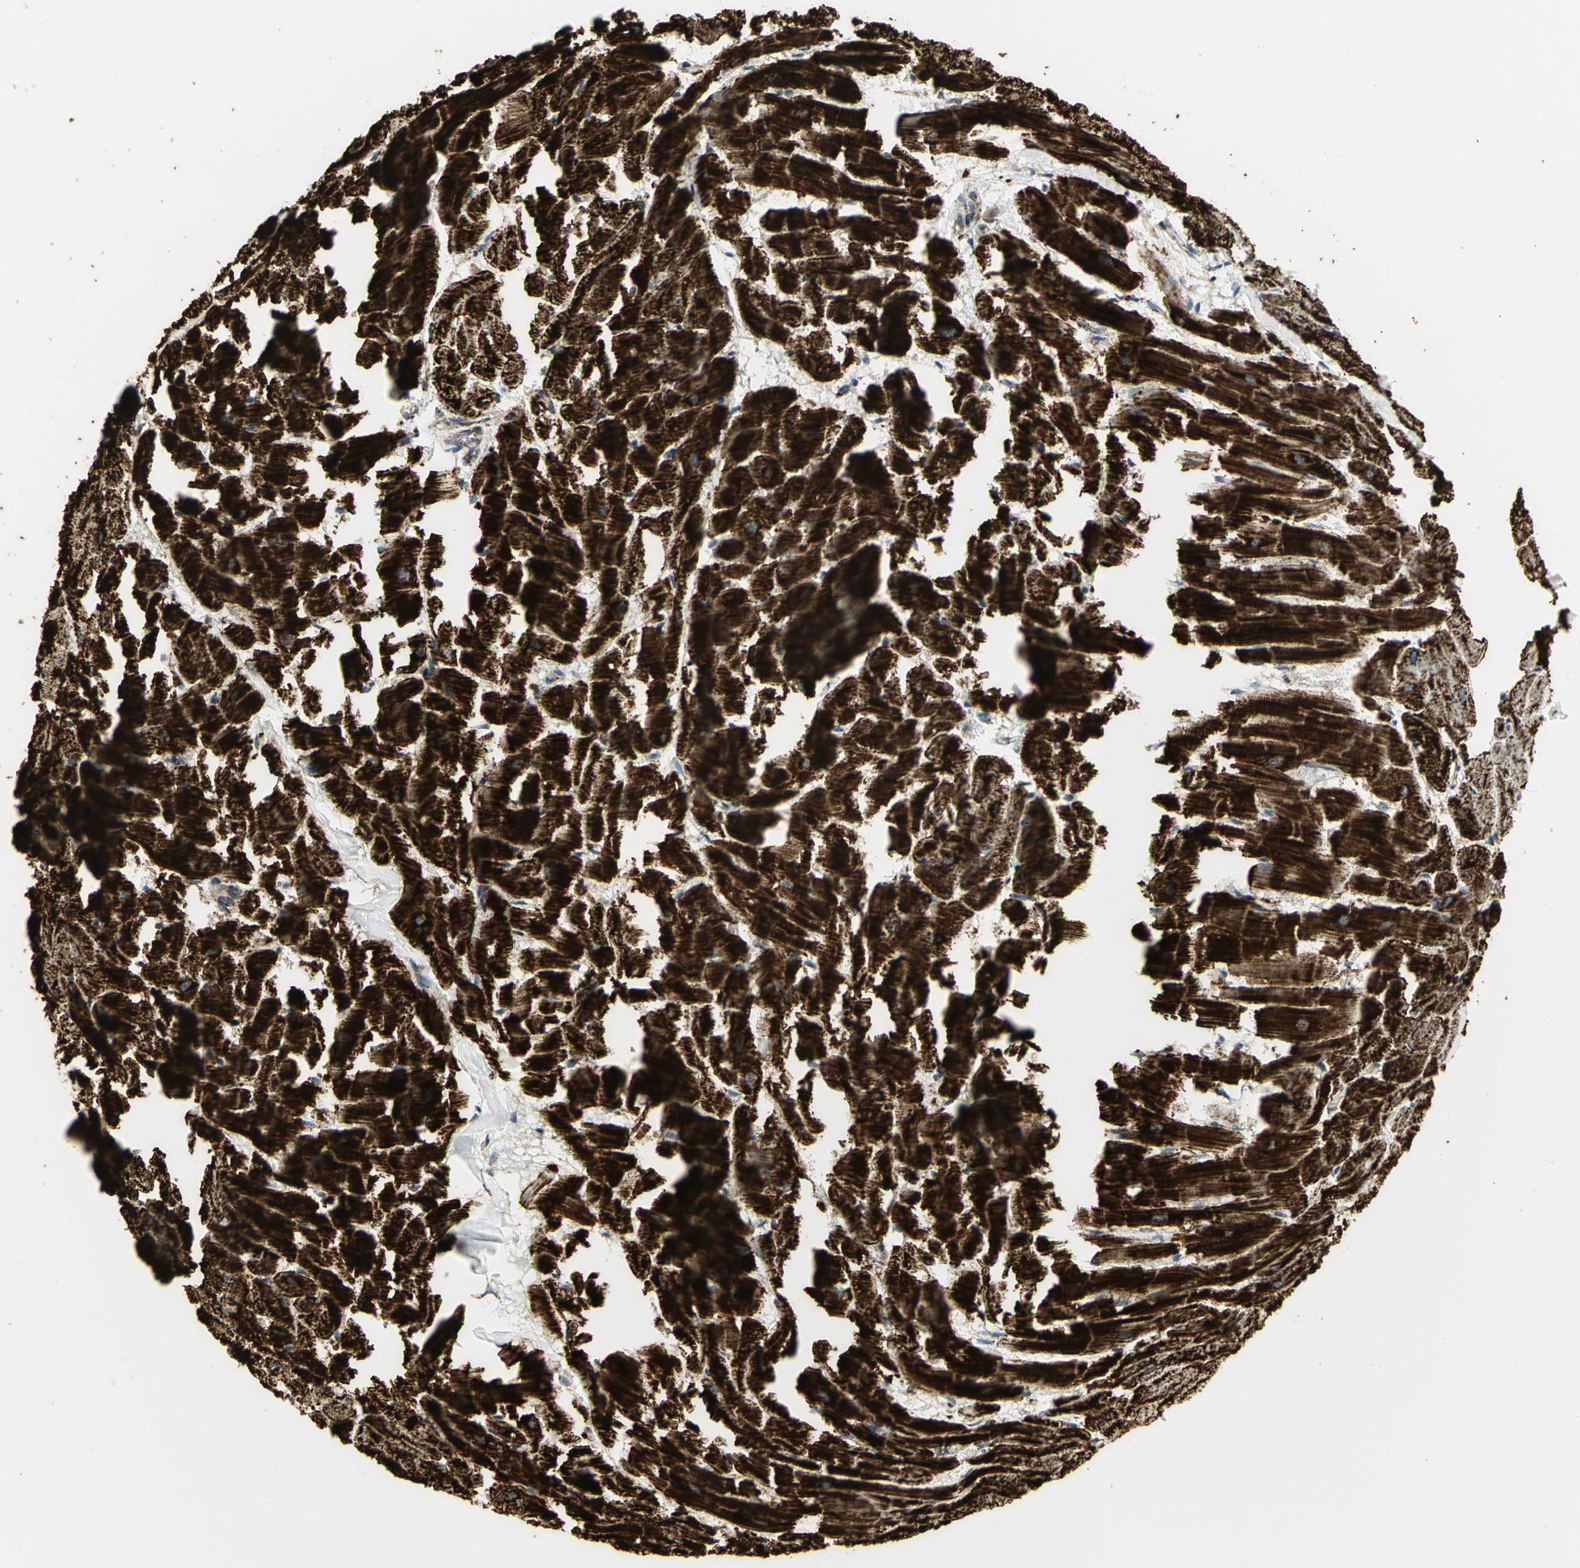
{"staining": {"intensity": "strong", "quantity": ">75%", "location": "cytoplasmic/membranous"}, "tissue": "heart muscle", "cell_type": "Cardiomyocytes", "image_type": "normal", "snomed": [{"axis": "morphology", "description": "Normal tissue, NOS"}, {"axis": "topography", "description": "Heart"}], "caption": "There is high levels of strong cytoplasmic/membranous expression in cardiomyocytes of benign heart muscle, as demonstrated by immunohistochemical staining (brown color).", "gene": "VDAC1", "patient": {"sex": "female", "age": 19}}